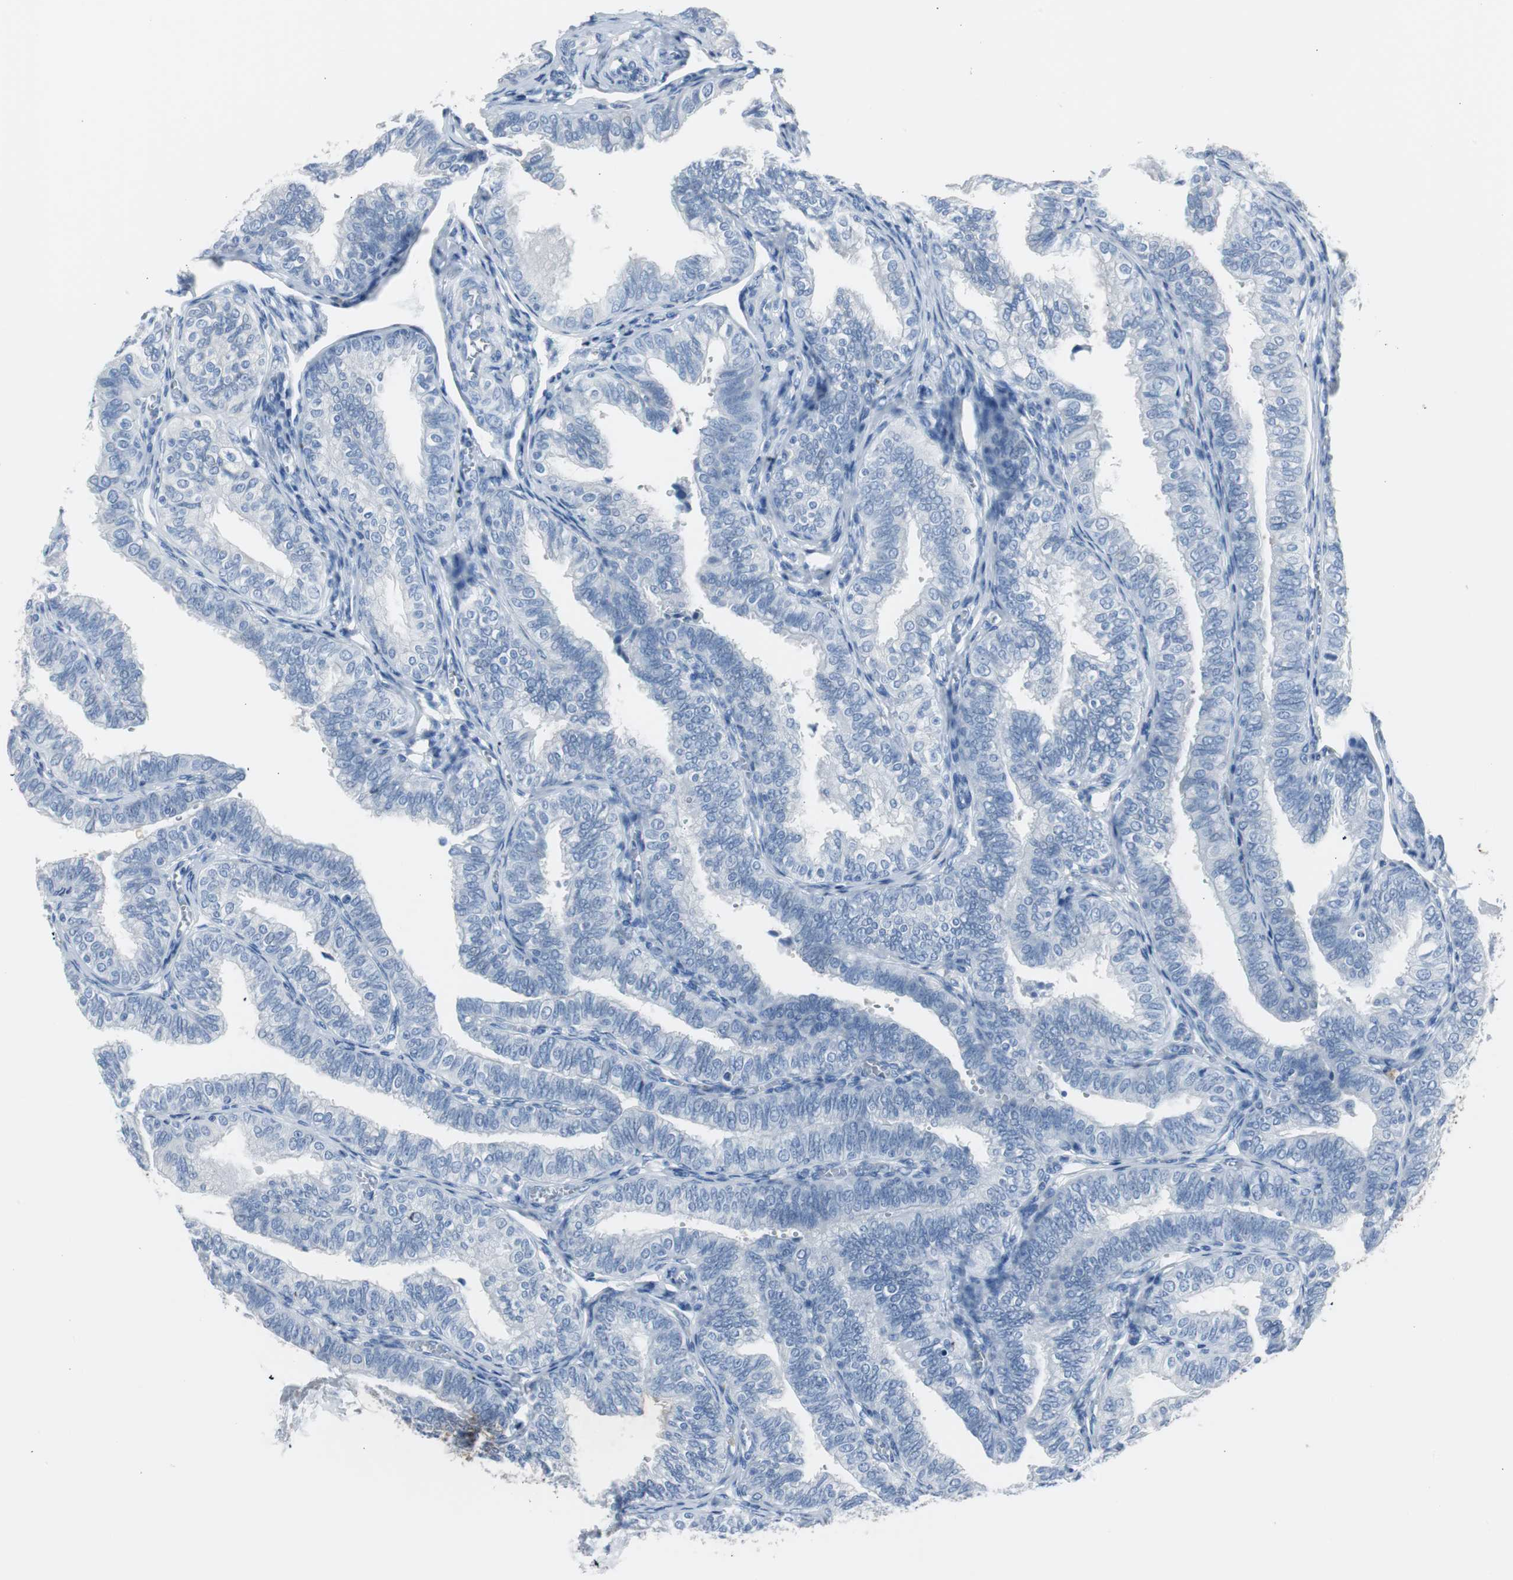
{"staining": {"intensity": "negative", "quantity": "none", "location": "none"}, "tissue": "fallopian tube", "cell_type": "Glandular cells", "image_type": "normal", "snomed": [{"axis": "morphology", "description": "Normal tissue, NOS"}, {"axis": "topography", "description": "Fallopian tube"}], "caption": "The micrograph demonstrates no staining of glandular cells in normal fallopian tube. The staining was performed using DAB (3,3'-diaminobenzidine) to visualize the protein expression in brown, while the nuclei were stained in blue with hematoxylin (Magnification: 20x).", "gene": "S100A7A", "patient": {"sex": "female", "age": 46}}